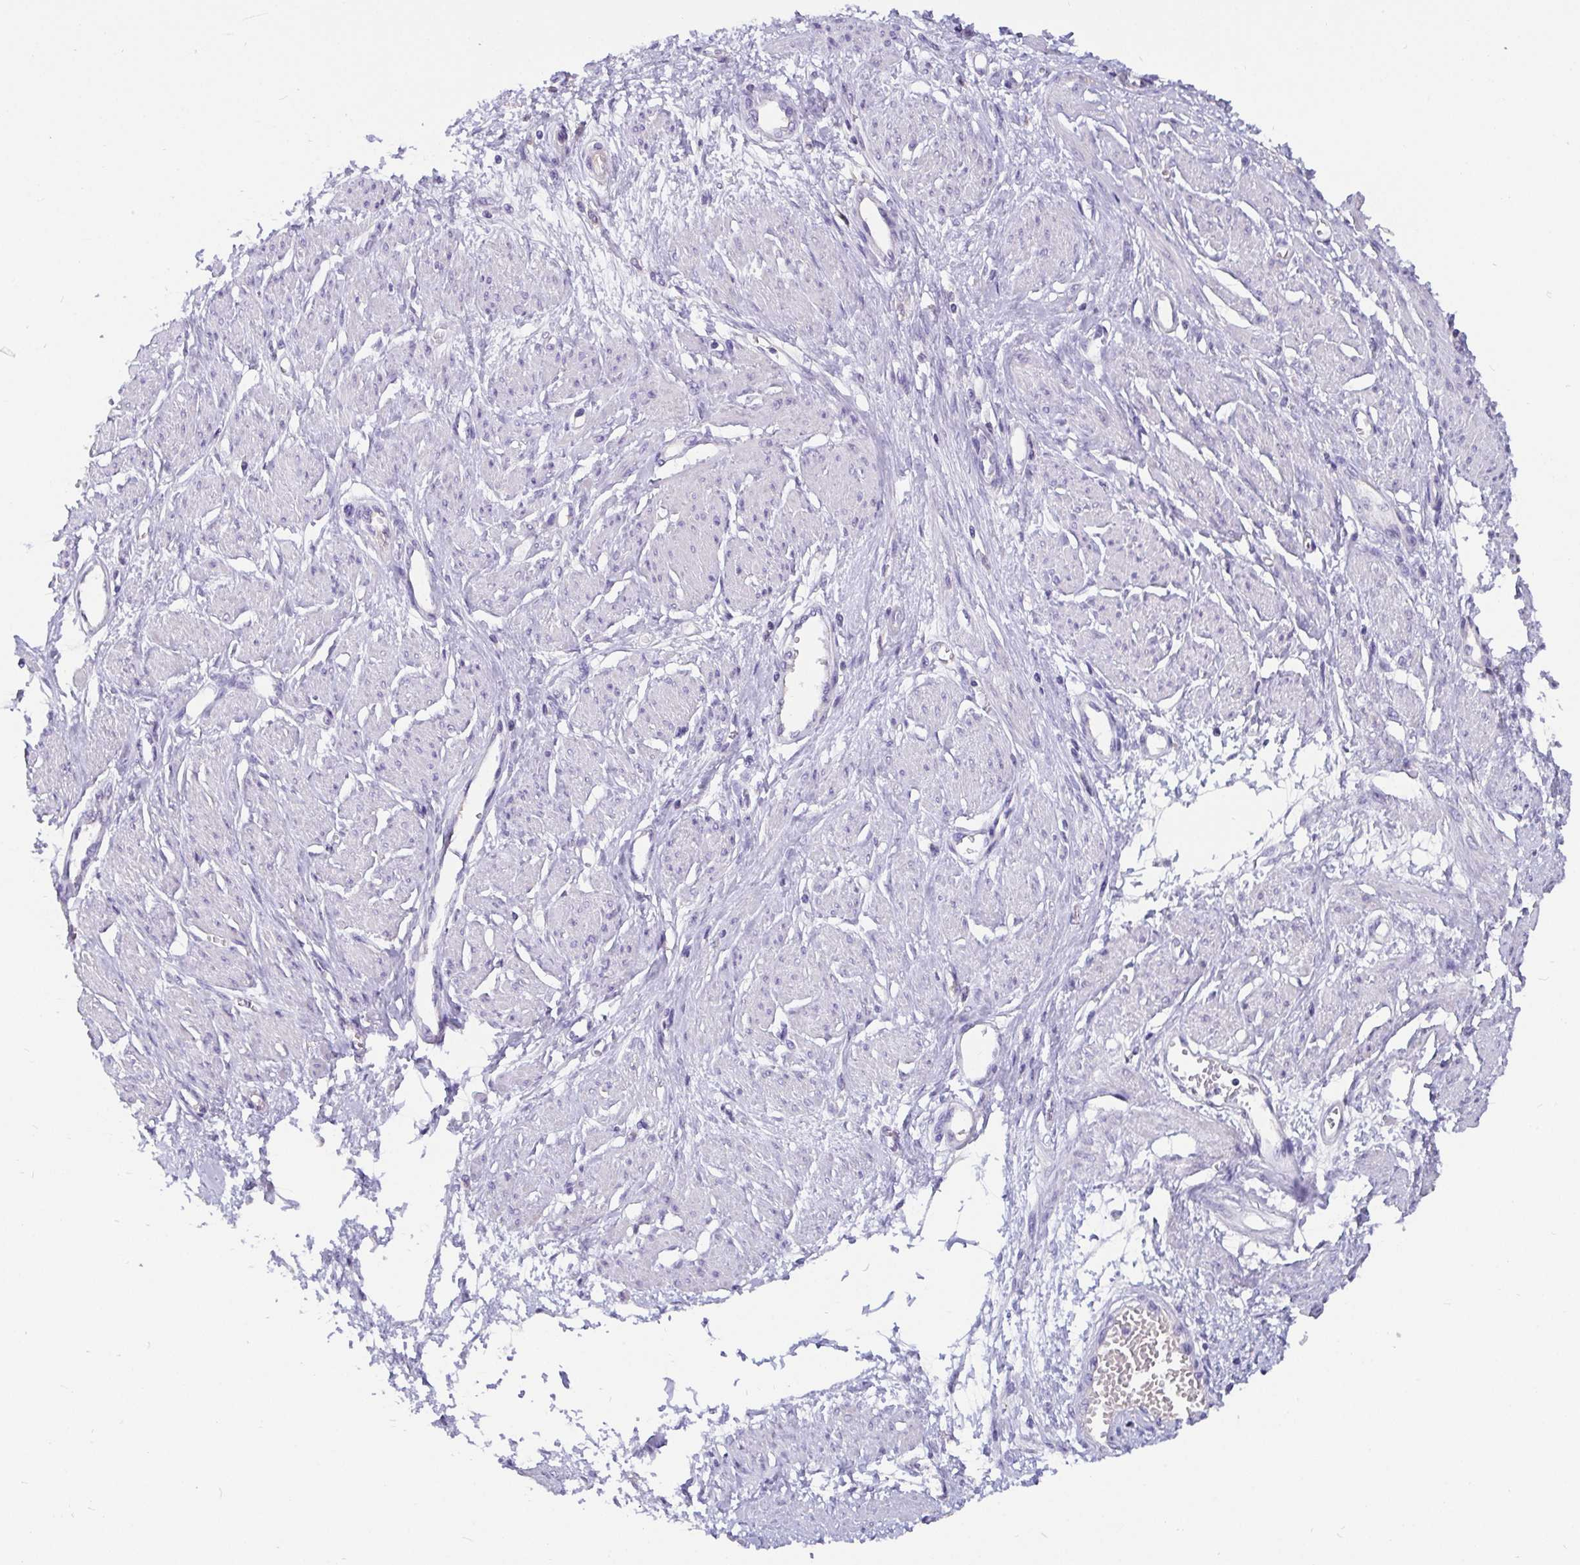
{"staining": {"intensity": "negative", "quantity": "none", "location": "none"}, "tissue": "smooth muscle", "cell_type": "Smooth muscle cells", "image_type": "normal", "snomed": [{"axis": "morphology", "description": "Normal tissue, NOS"}, {"axis": "topography", "description": "Smooth muscle"}, {"axis": "topography", "description": "Uterus"}], "caption": "Smooth muscle stained for a protein using immunohistochemistry (IHC) exhibits no staining smooth muscle cells.", "gene": "ADAMTS6", "patient": {"sex": "female", "age": 39}}